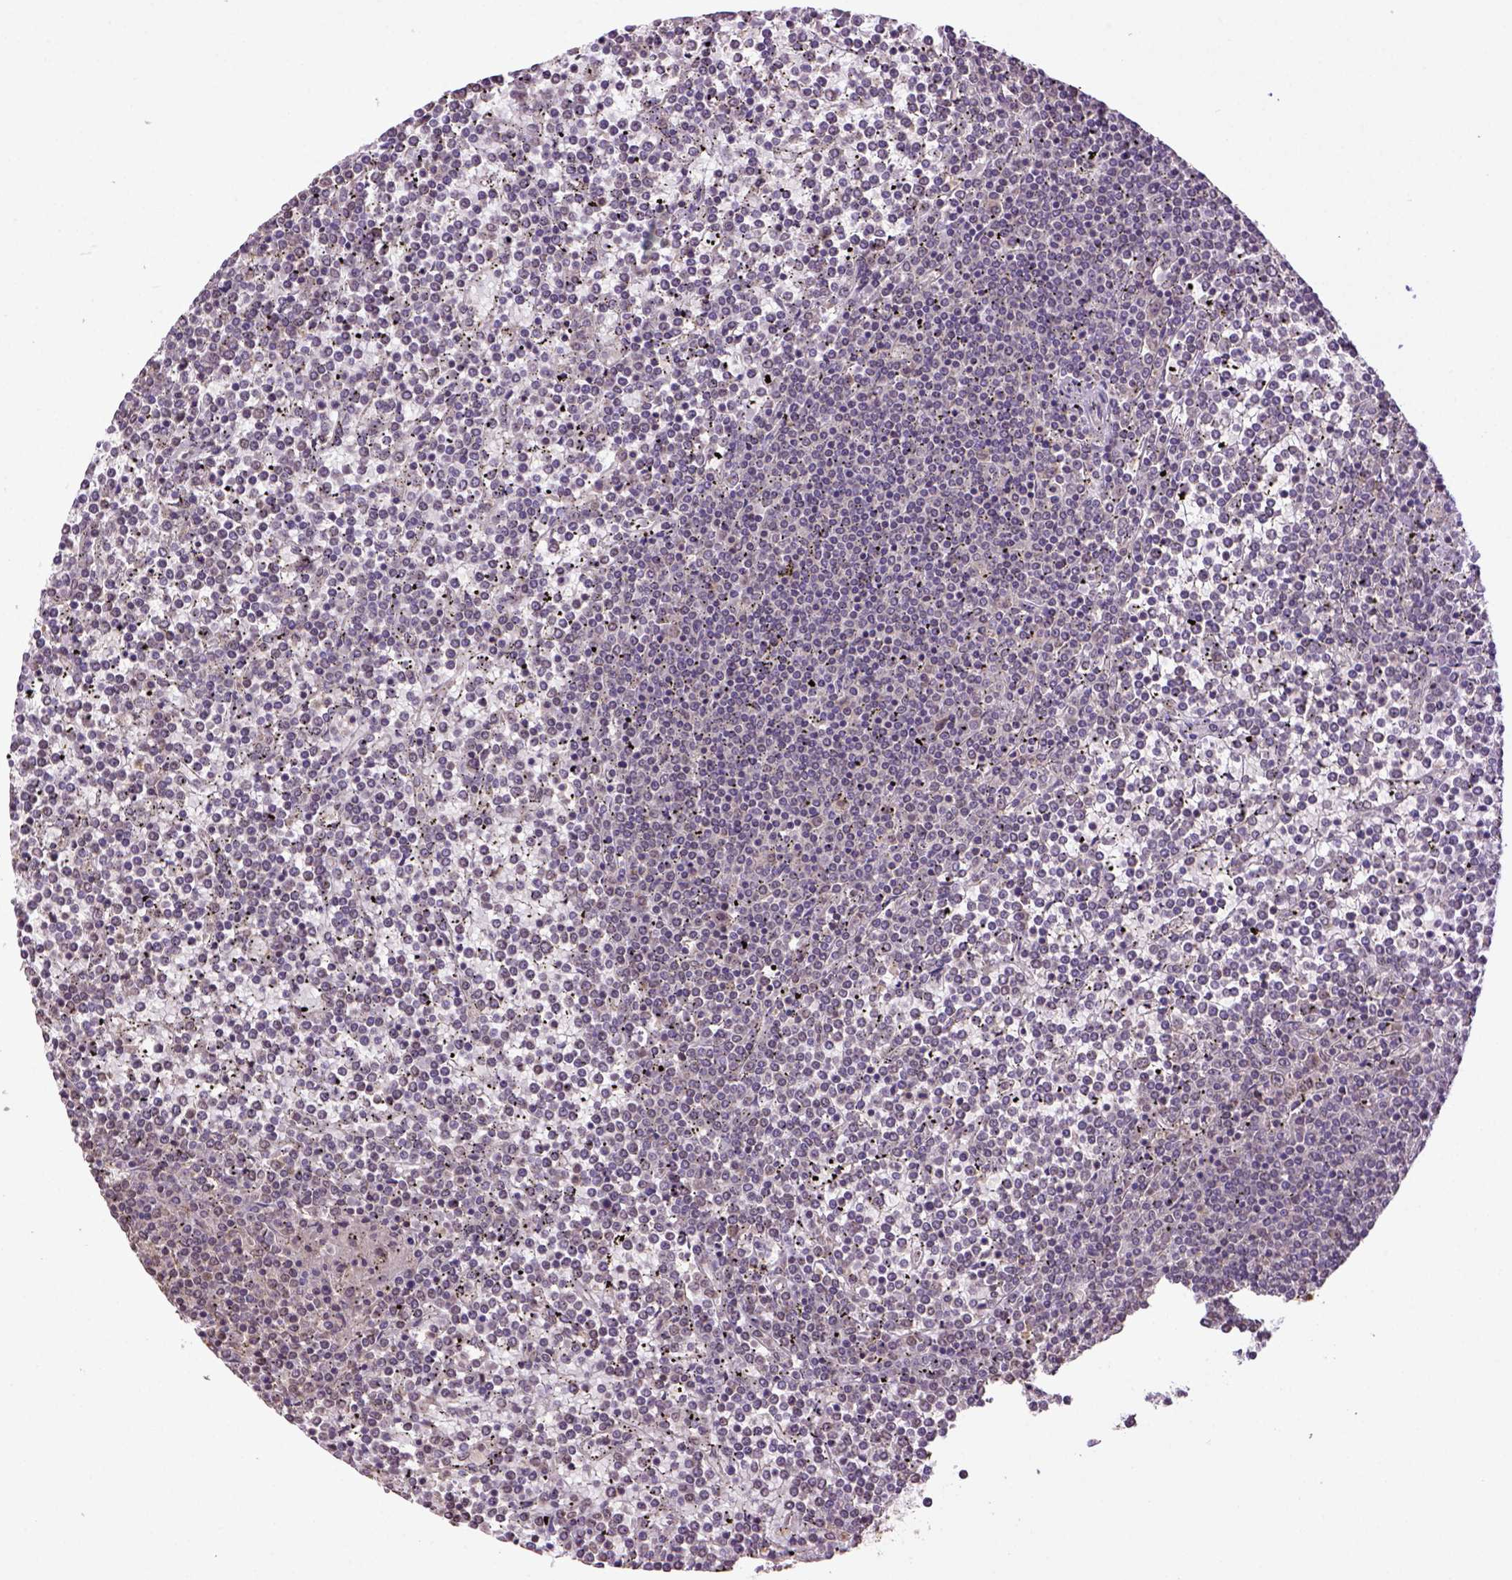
{"staining": {"intensity": "weak", "quantity": "<25%", "location": "cytoplasmic/membranous"}, "tissue": "lymphoma", "cell_type": "Tumor cells", "image_type": "cancer", "snomed": [{"axis": "morphology", "description": "Malignant lymphoma, non-Hodgkin's type, Low grade"}, {"axis": "topography", "description": "Spleen"}], "caption": "Image shows no significant protein staining in tumor cells of low-grade malignant lymphoma, non-Hodgkin's type.", "gene": "WDR17", "patient": {"sex": "female", "age": 19}}